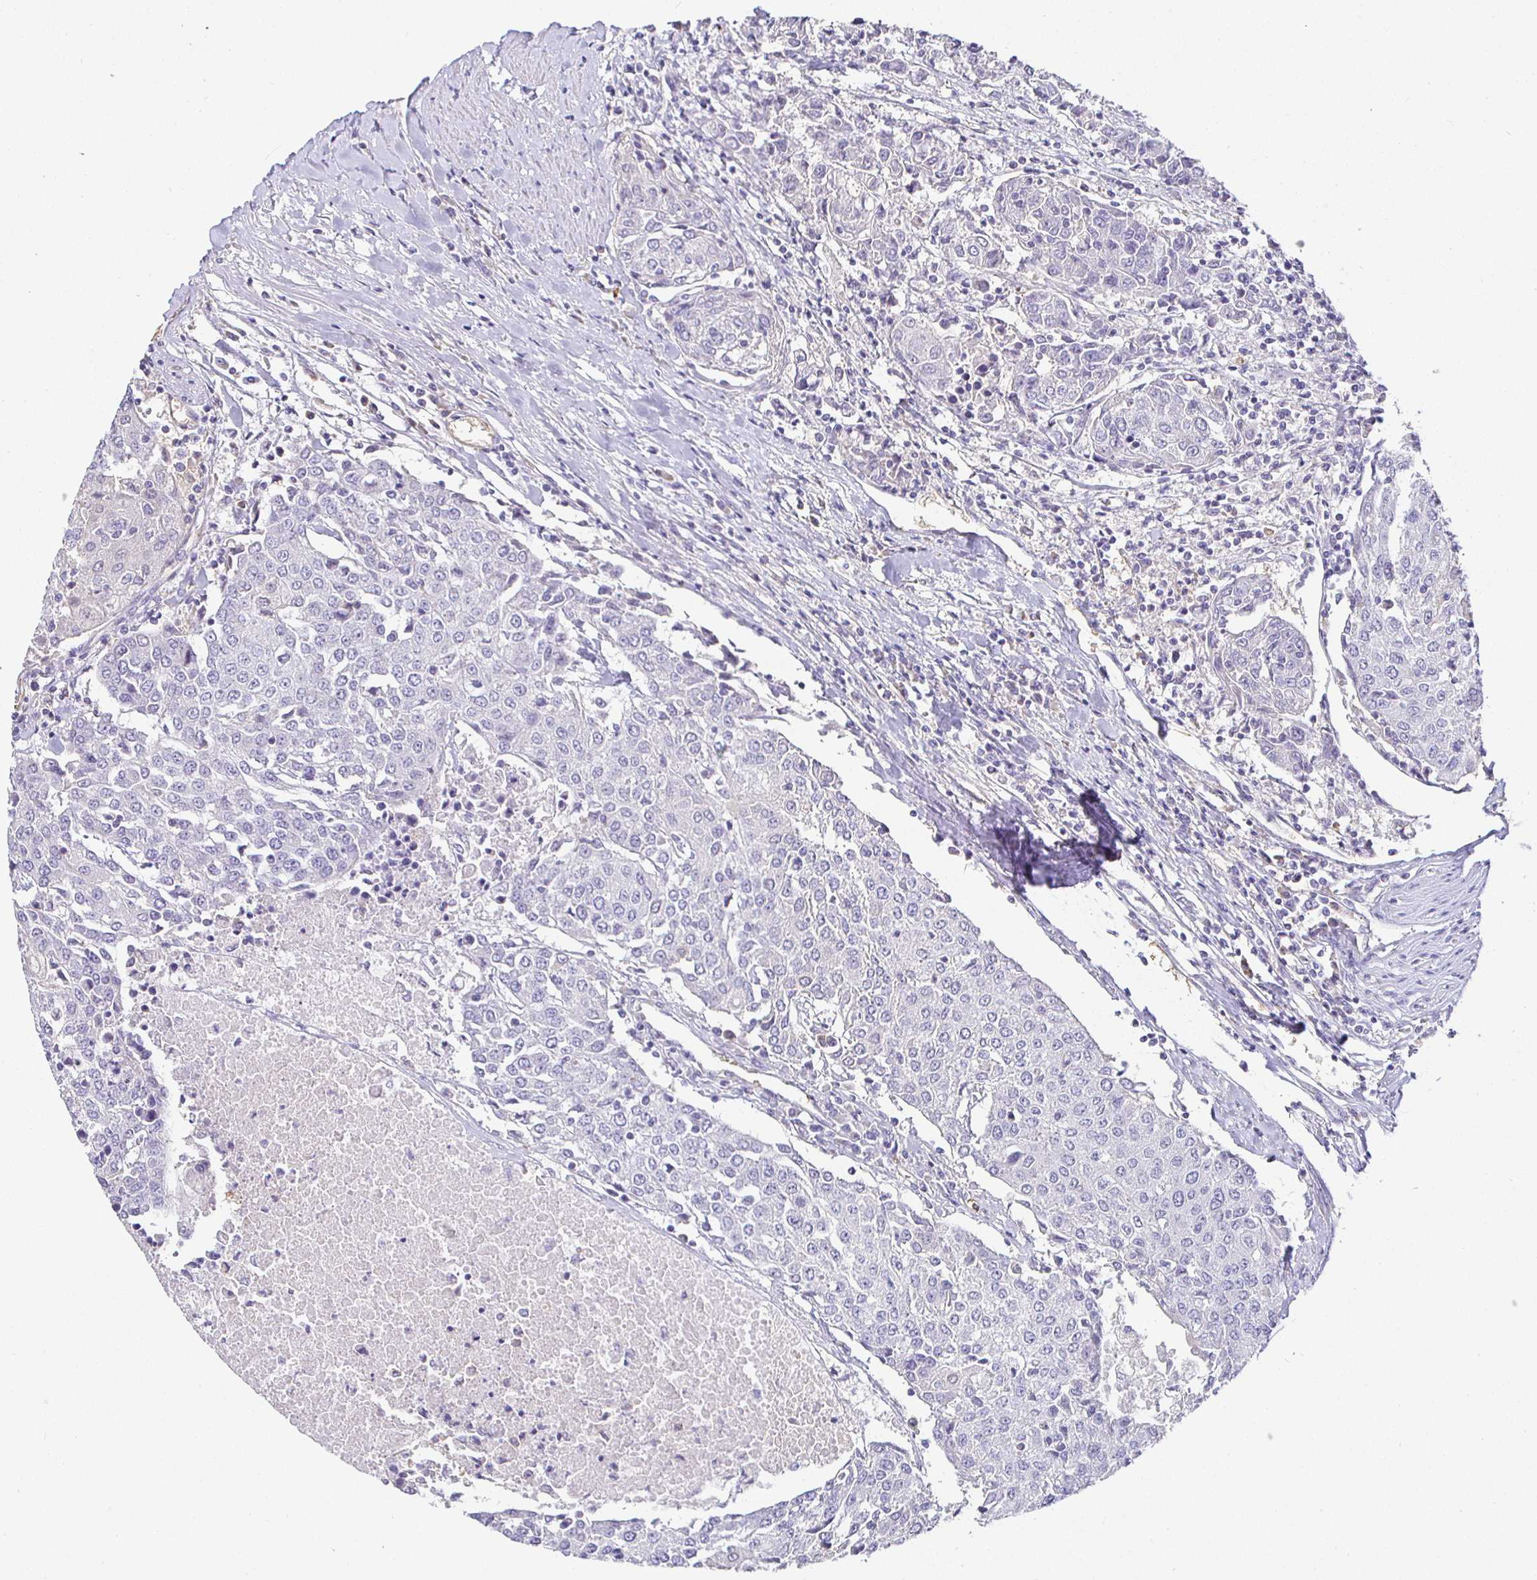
{"staining": {"intensity": "negative", "quantity": "none", "location": "none"}, "tissue": "urothelial cancer", "cell_type": "Tumor cells", "image_type": "cancer", "snomed": [{"axis": "morphology", "description": "Urothelial carcinoma, High grade"}, {"axis": "topography", "description": "Urinary bladder"}], "caption": "A photomicrograph of human high-grade urothelial carcinoma is negative for staining in tumor cells.", "gene": "SIRPA", "patient": {"sex": "female", "age": 85}}